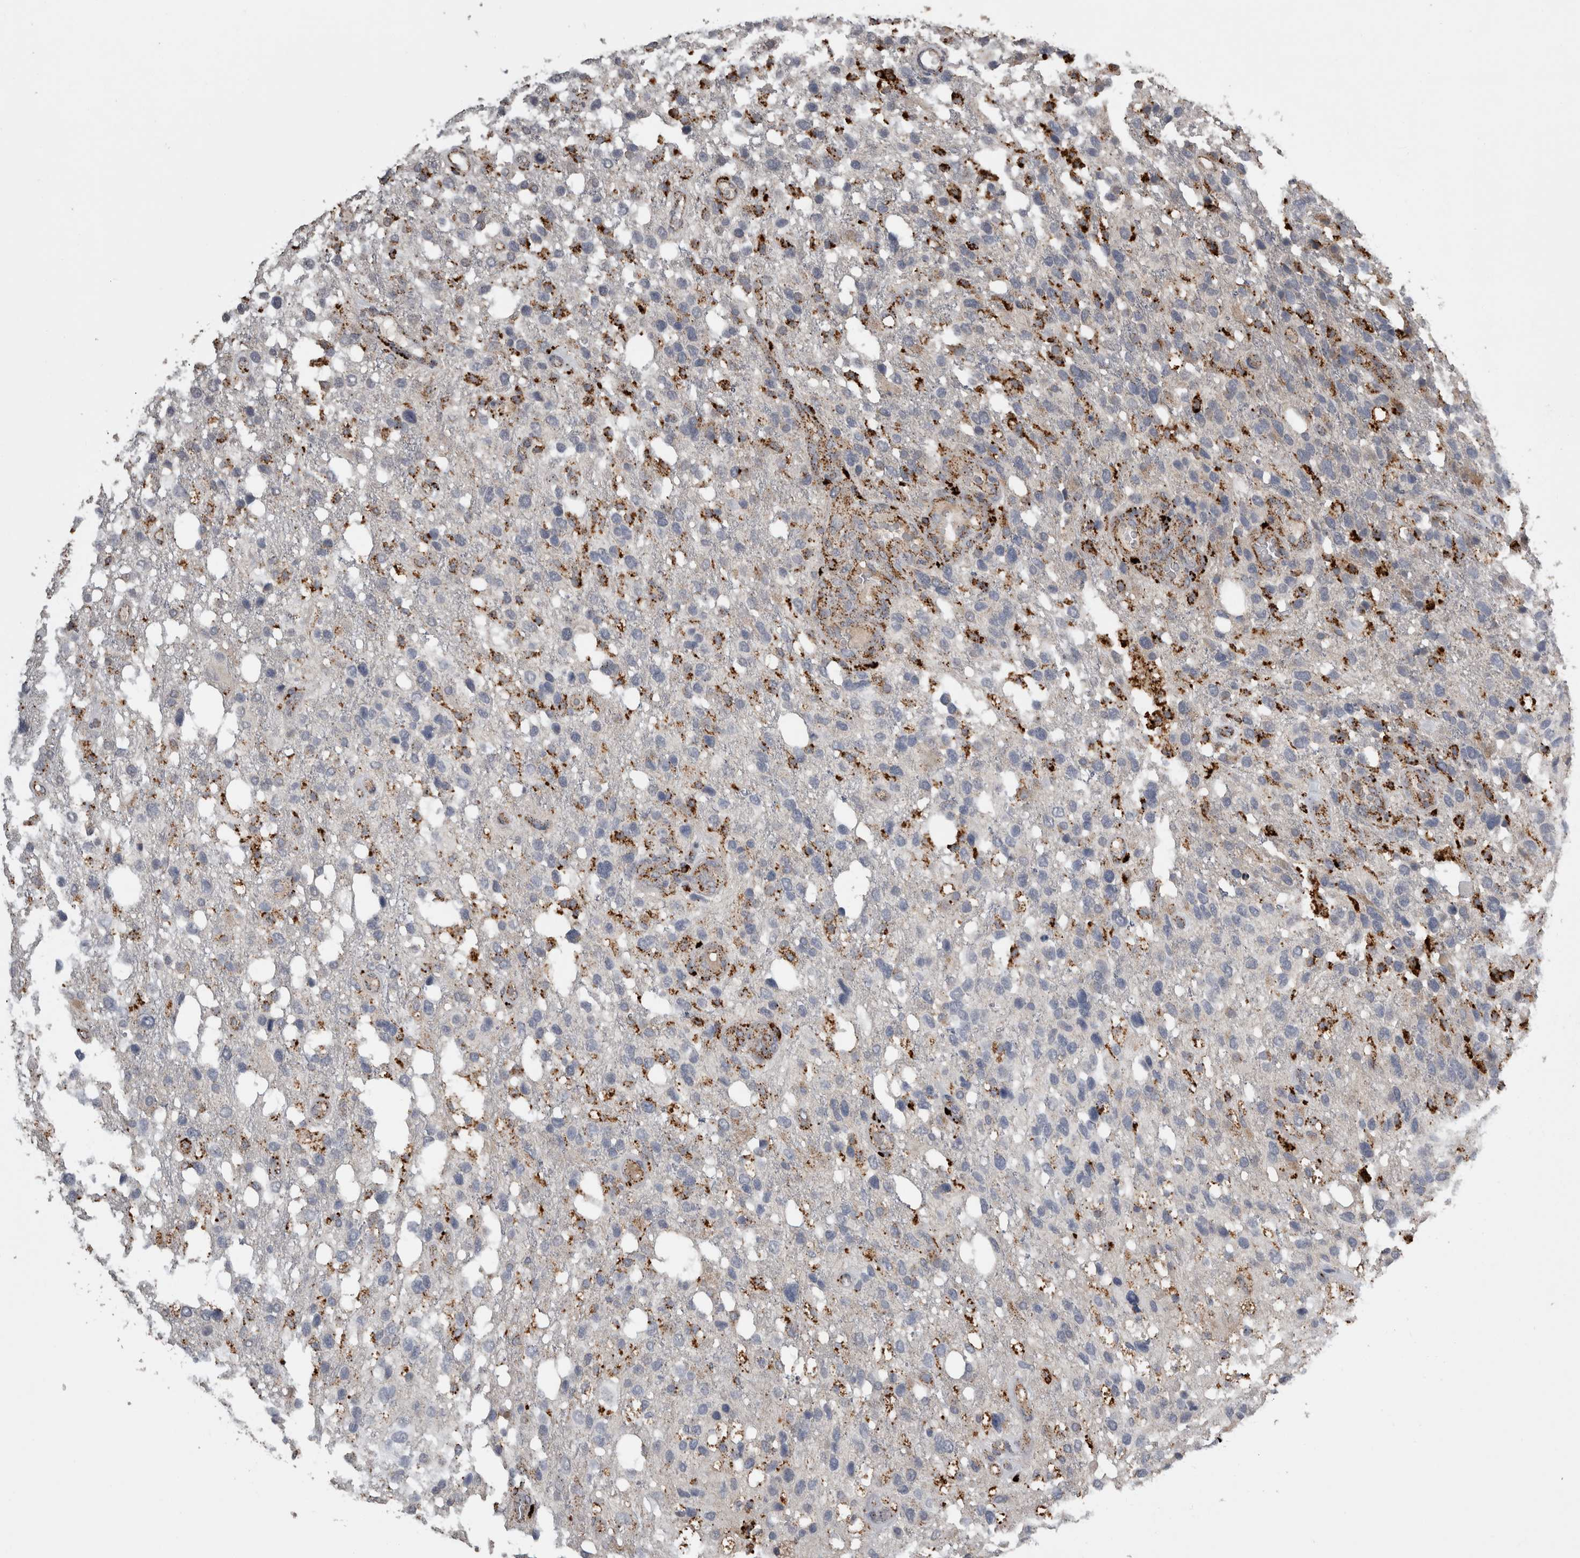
{"staining": {"intensity": "negative", "quantity": "none", "location": "none"}, "tissue": "glioma", "cell_type": "Tumor cells", "image_type": "cancer", "snomed": [{"axis": "morphology", "description": "Glioma, malignant, High grade"}, {"axis": "topography", "description": "Brain"}], "caption": "A histopathology image of malignant glioma (high-grade) stained for a protein reveals no brown staining in tumor cells.", "gene": "CTSZ", "patient": {"sex": "female", "age": 58}}